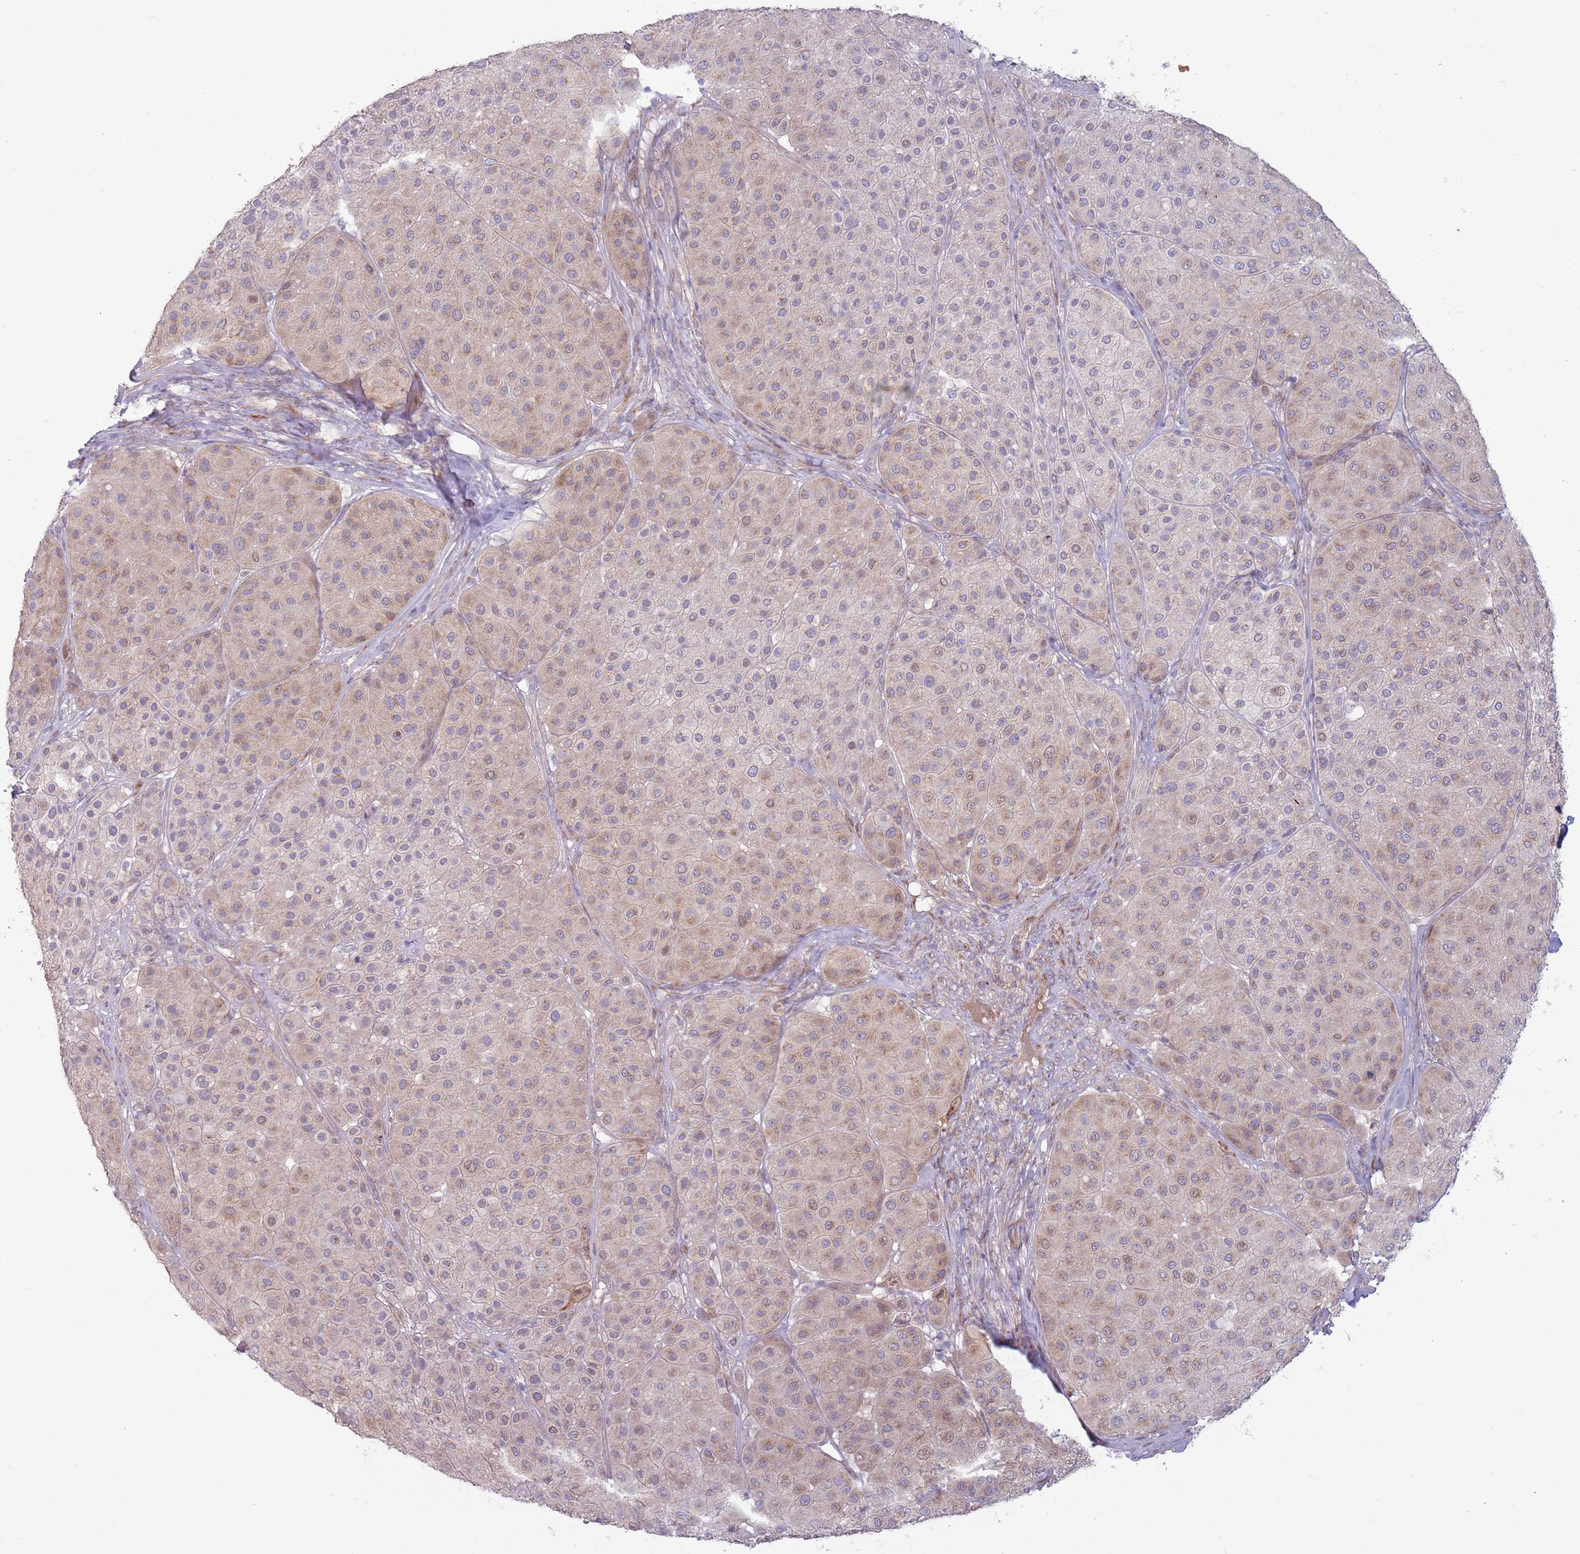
{"staining": {"intensity": "weak", "quantity": "25%-75%", "location": "cytoplasmic/membranous"}, "tissue": "melanoma", "cell_type": "Tumor cells", "image_type": "cancer", "snomed": [{"axis": "morphology", "description": "Malignant melanoma, Metastatic site"}, {"axis": "topography", "description": "Smooth muscle"}], "caption": "Brown immunohistochemical staining in human melanoma reveals weak cytoplasmic/membranous expression in approximately 25%-75% of tumor cells.", "gene": "CCDC150", "patient": {"sex": "male", "age": 41}}